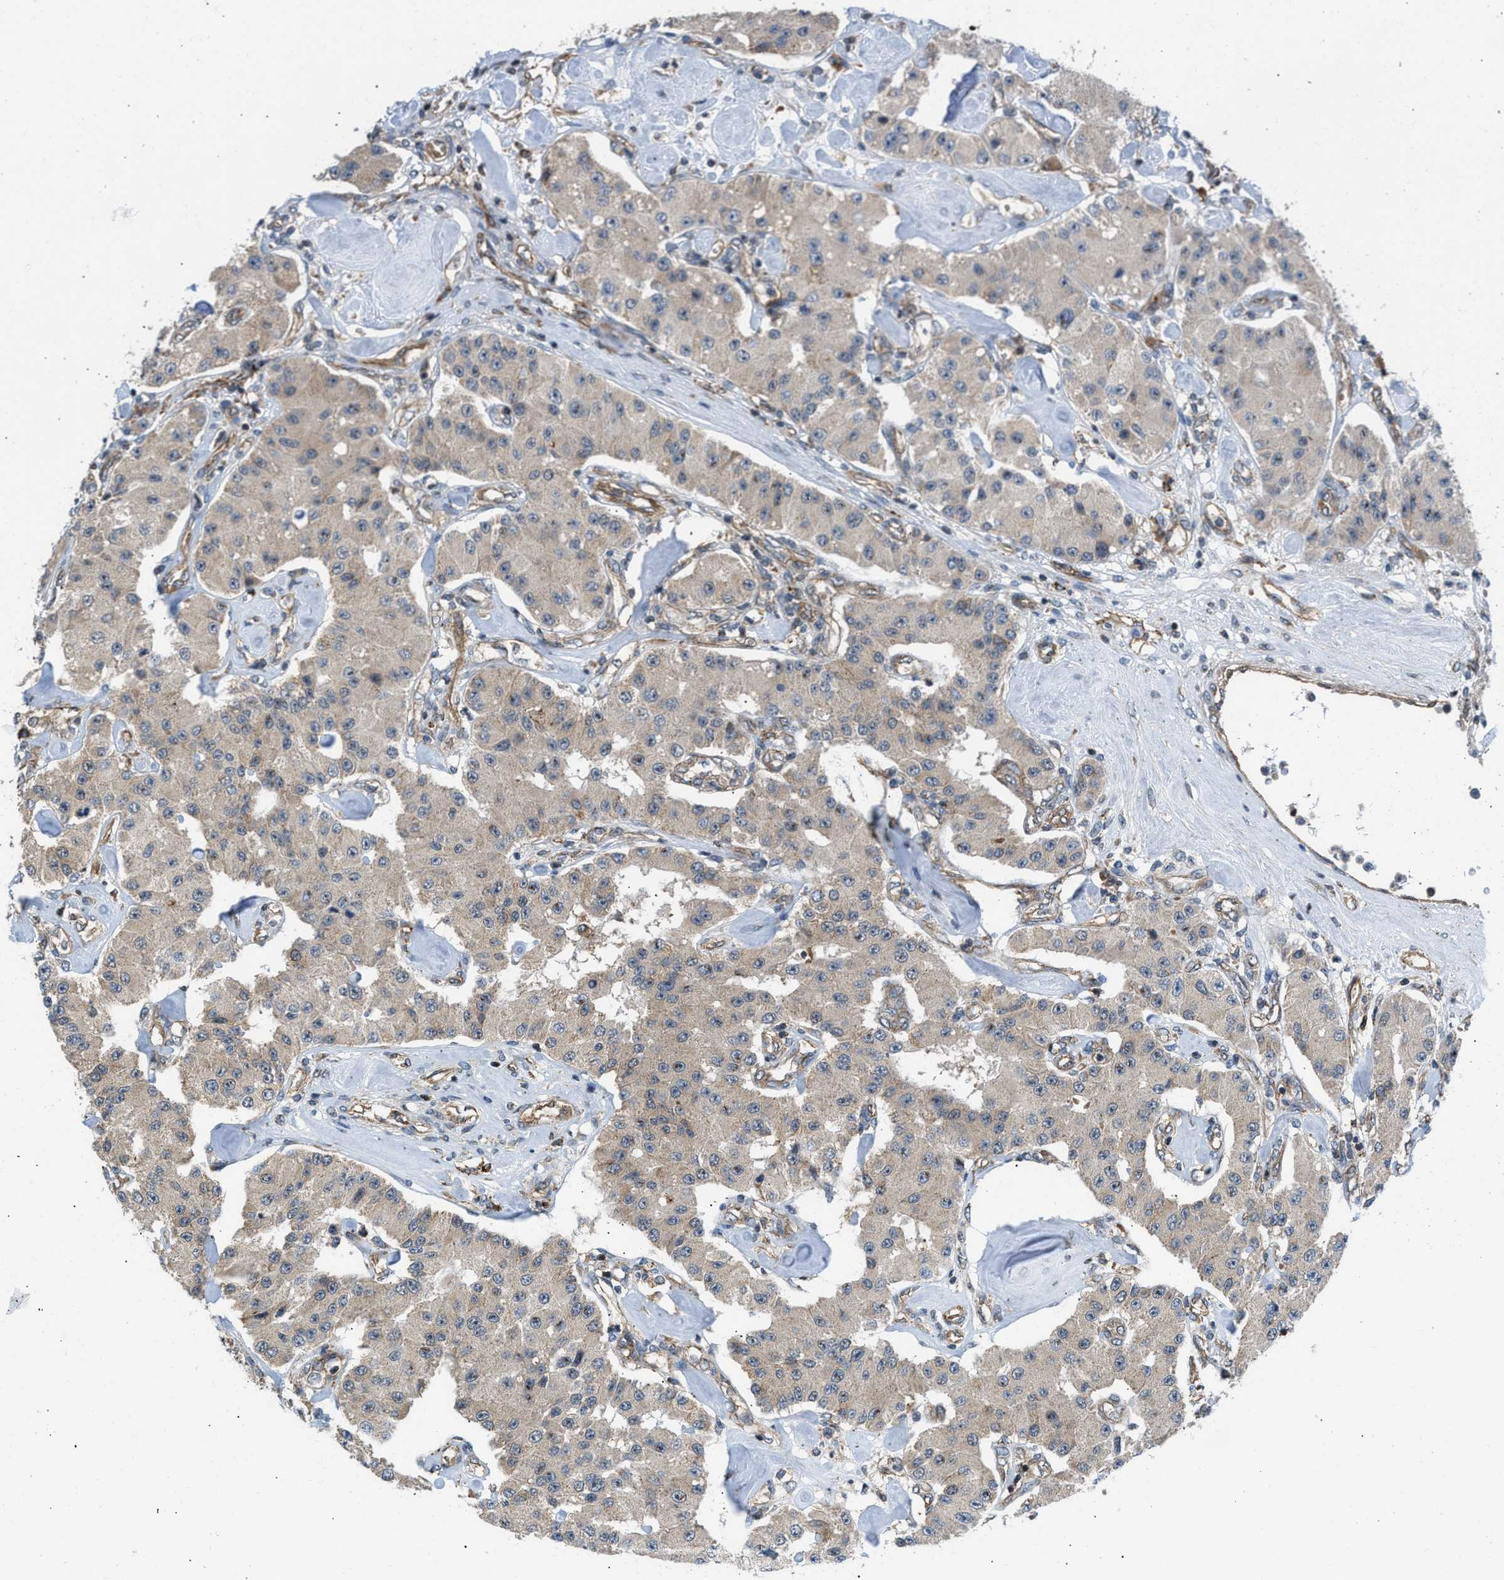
{"staining": {"intensity": "weak", "quantity": ">75%", "location": "cytoplasmic/membranous"}, "tissue": "carcinoid", "cell_type": "Tumor cells", "image_type": "cancer", "snomed": [{"axis": "morphology", "description": "Carcinoid, malignant, NOS"}, {"axis": "topography", "description": "Pancreas"}], "caption": "The photomicrograph demonstrates staining of carcinoid, revealing weak cytoplasmic/membranous protein positivity (brown color) within tumor cells.", "gene": "GPATCH2L", "patient": {"sex": "male", "age": 41}}